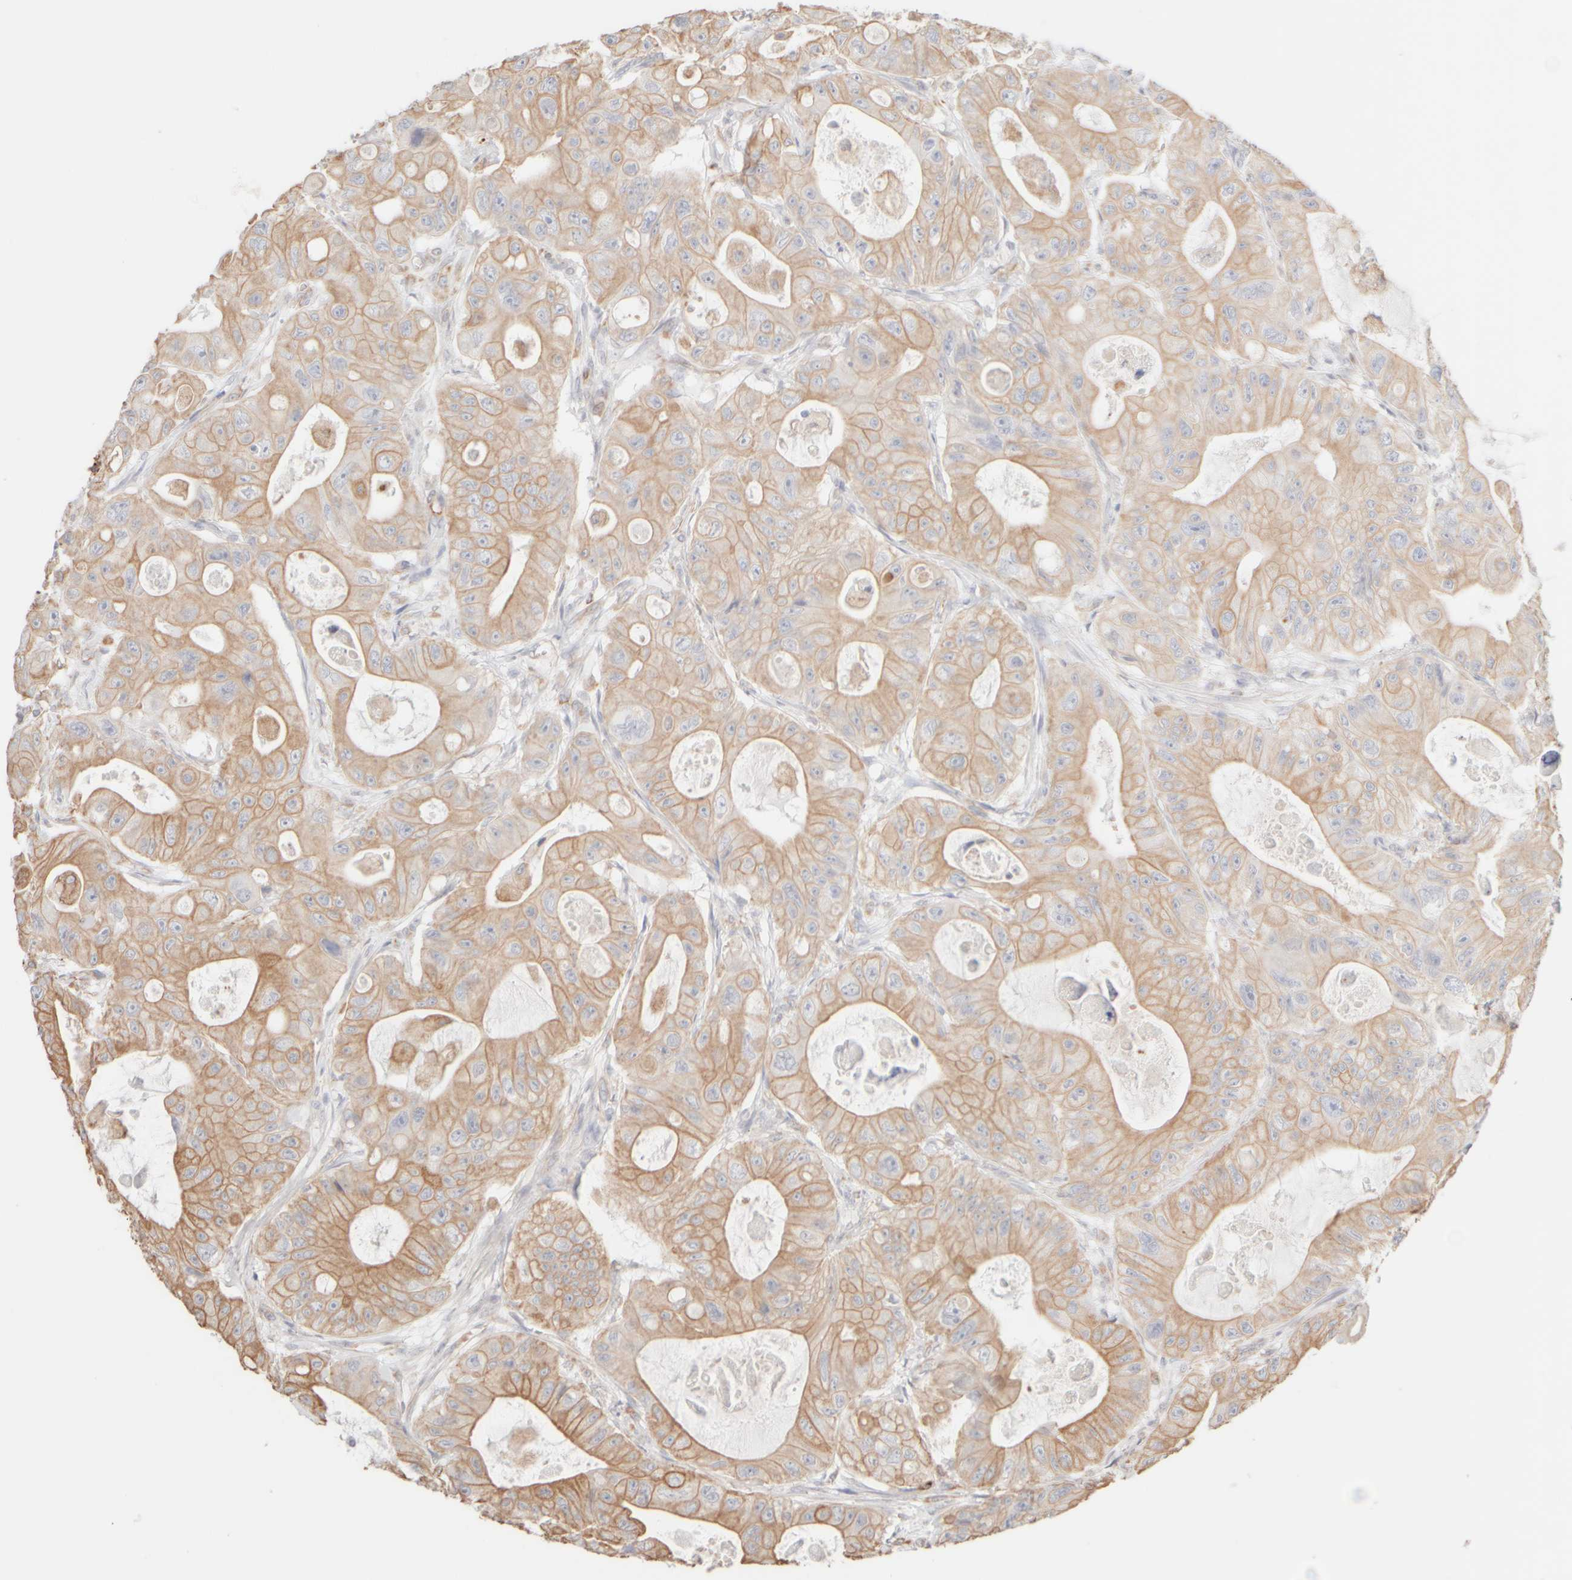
{"staining": {"intensity": "weak", "quantity": ">75%", "location": "cytoplasmic/membranous"}, "tissue": "colorectal cancer", "cell_type": "Tumor cells", "image_type": "cancer", "snomed": [{"axis": "morphology", "description": "Adenocarcinoma, NOS"}, {"axis": "topography", "description": "Colon"}], "caption": "A brown stain highlights weak cytoplasmic/membranous staining of a protein in colorectal adenocarcinoma tumor cells. The protein of interest is stained brown, and the nuclei are stained in blue (DAB IHC with brightfield microscopy, high magnification).", "gene": "KRT15", "patient": {"sex": "female", "age": 46}}